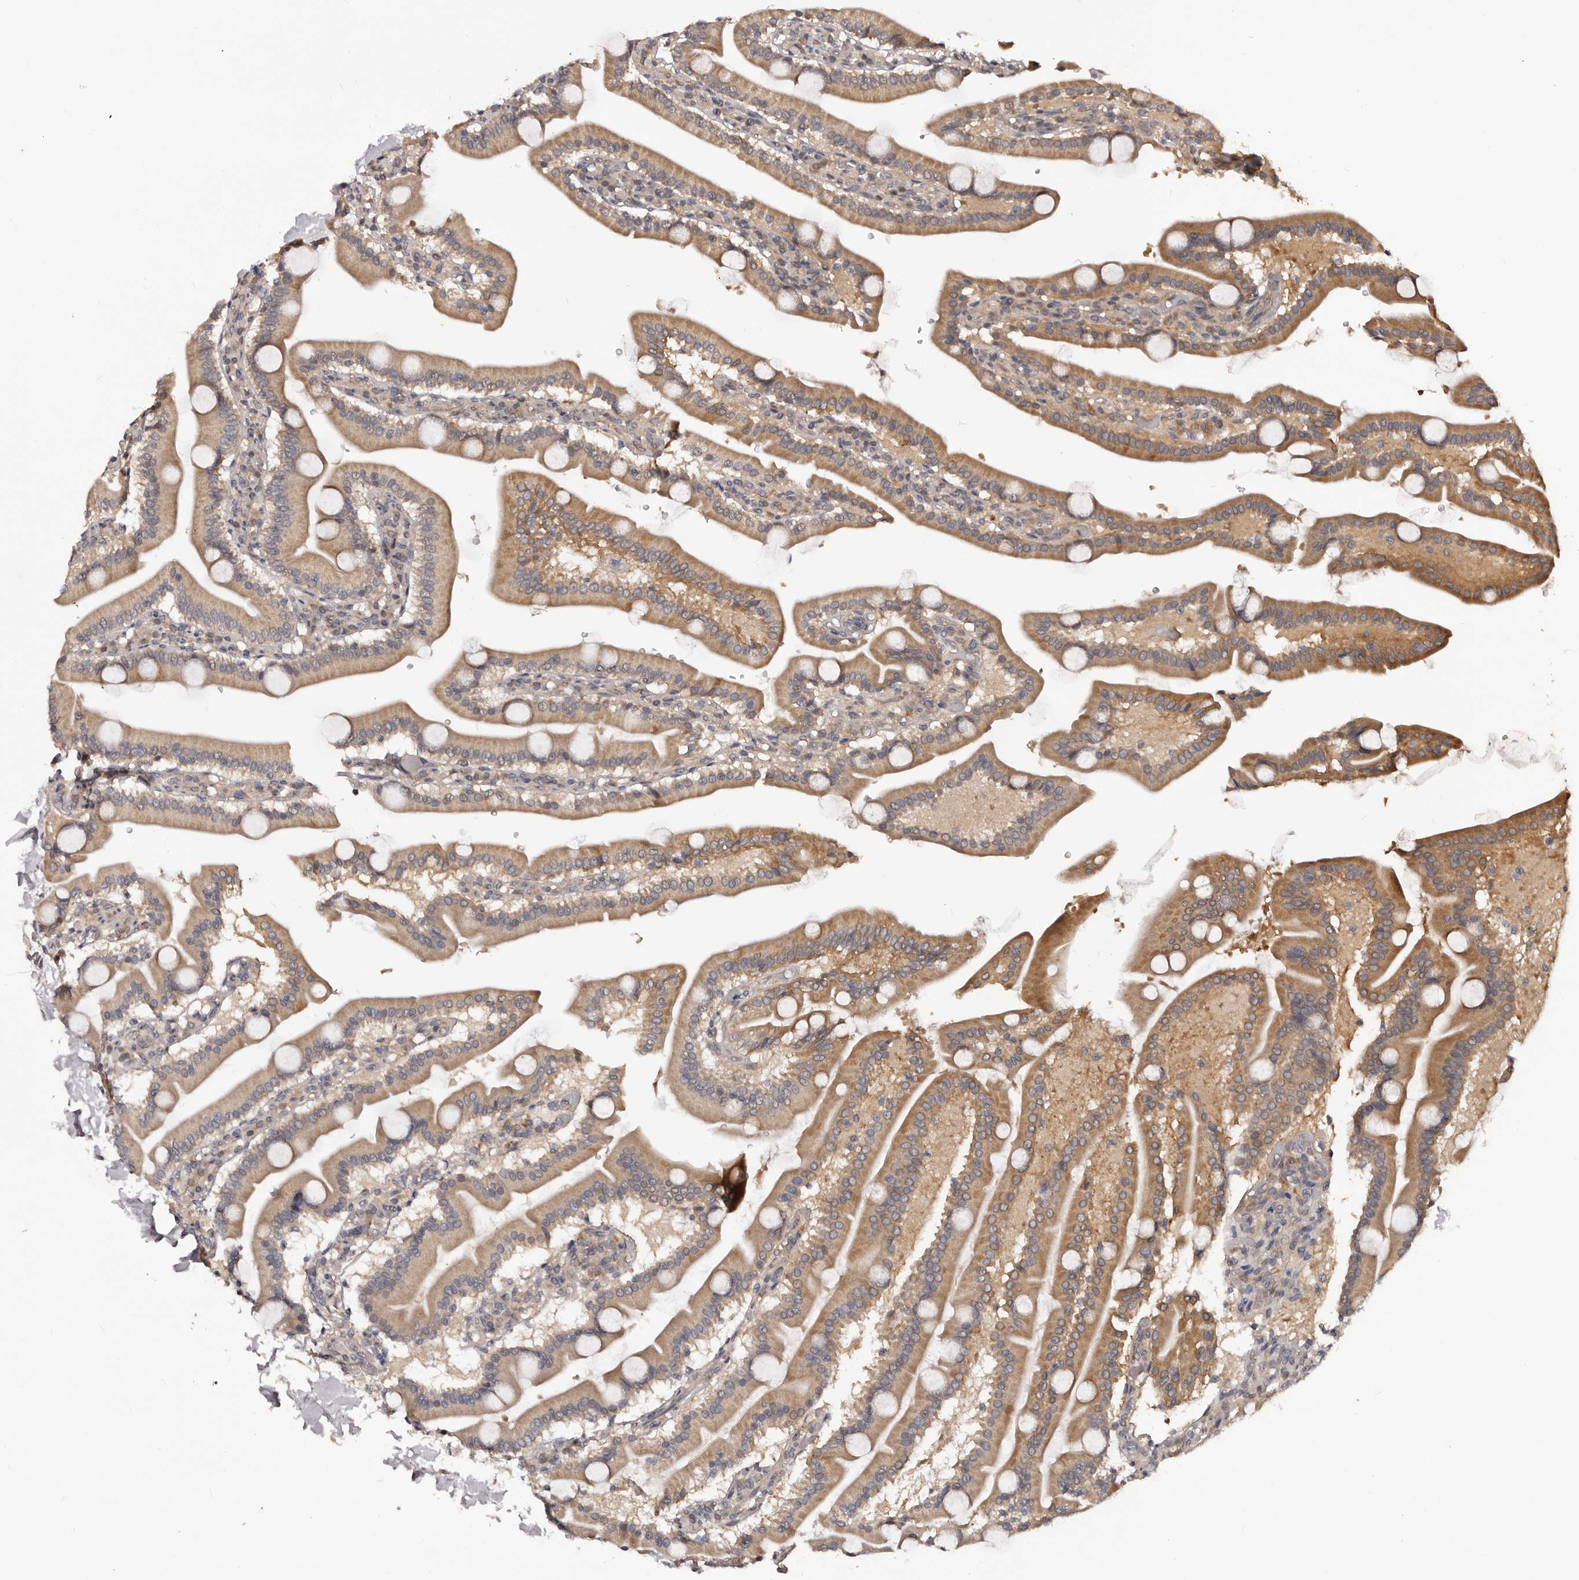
{"staining": {"intensity": "moderate", "quantity": ">75%", "location": "cytoplasmic/membranous"}, "tissue": "duodenum", "cell_type": "Glandular cells", "image_type": "normal", "snomed": [{"axis": "morphology", "description": "Normal tissue, NOS"}, {"axis": "topography", "description": "Duodenum"}], "caption": "DAB (3,3'-diaminobenzidine) immunohistochemical staining of normal duodenum demonstrates moderate cytoplasmic/membranous protein expression in about >75% of glandular cells.", "gene": "MDP1", "patient": {"sex": "male", "age": 55}}